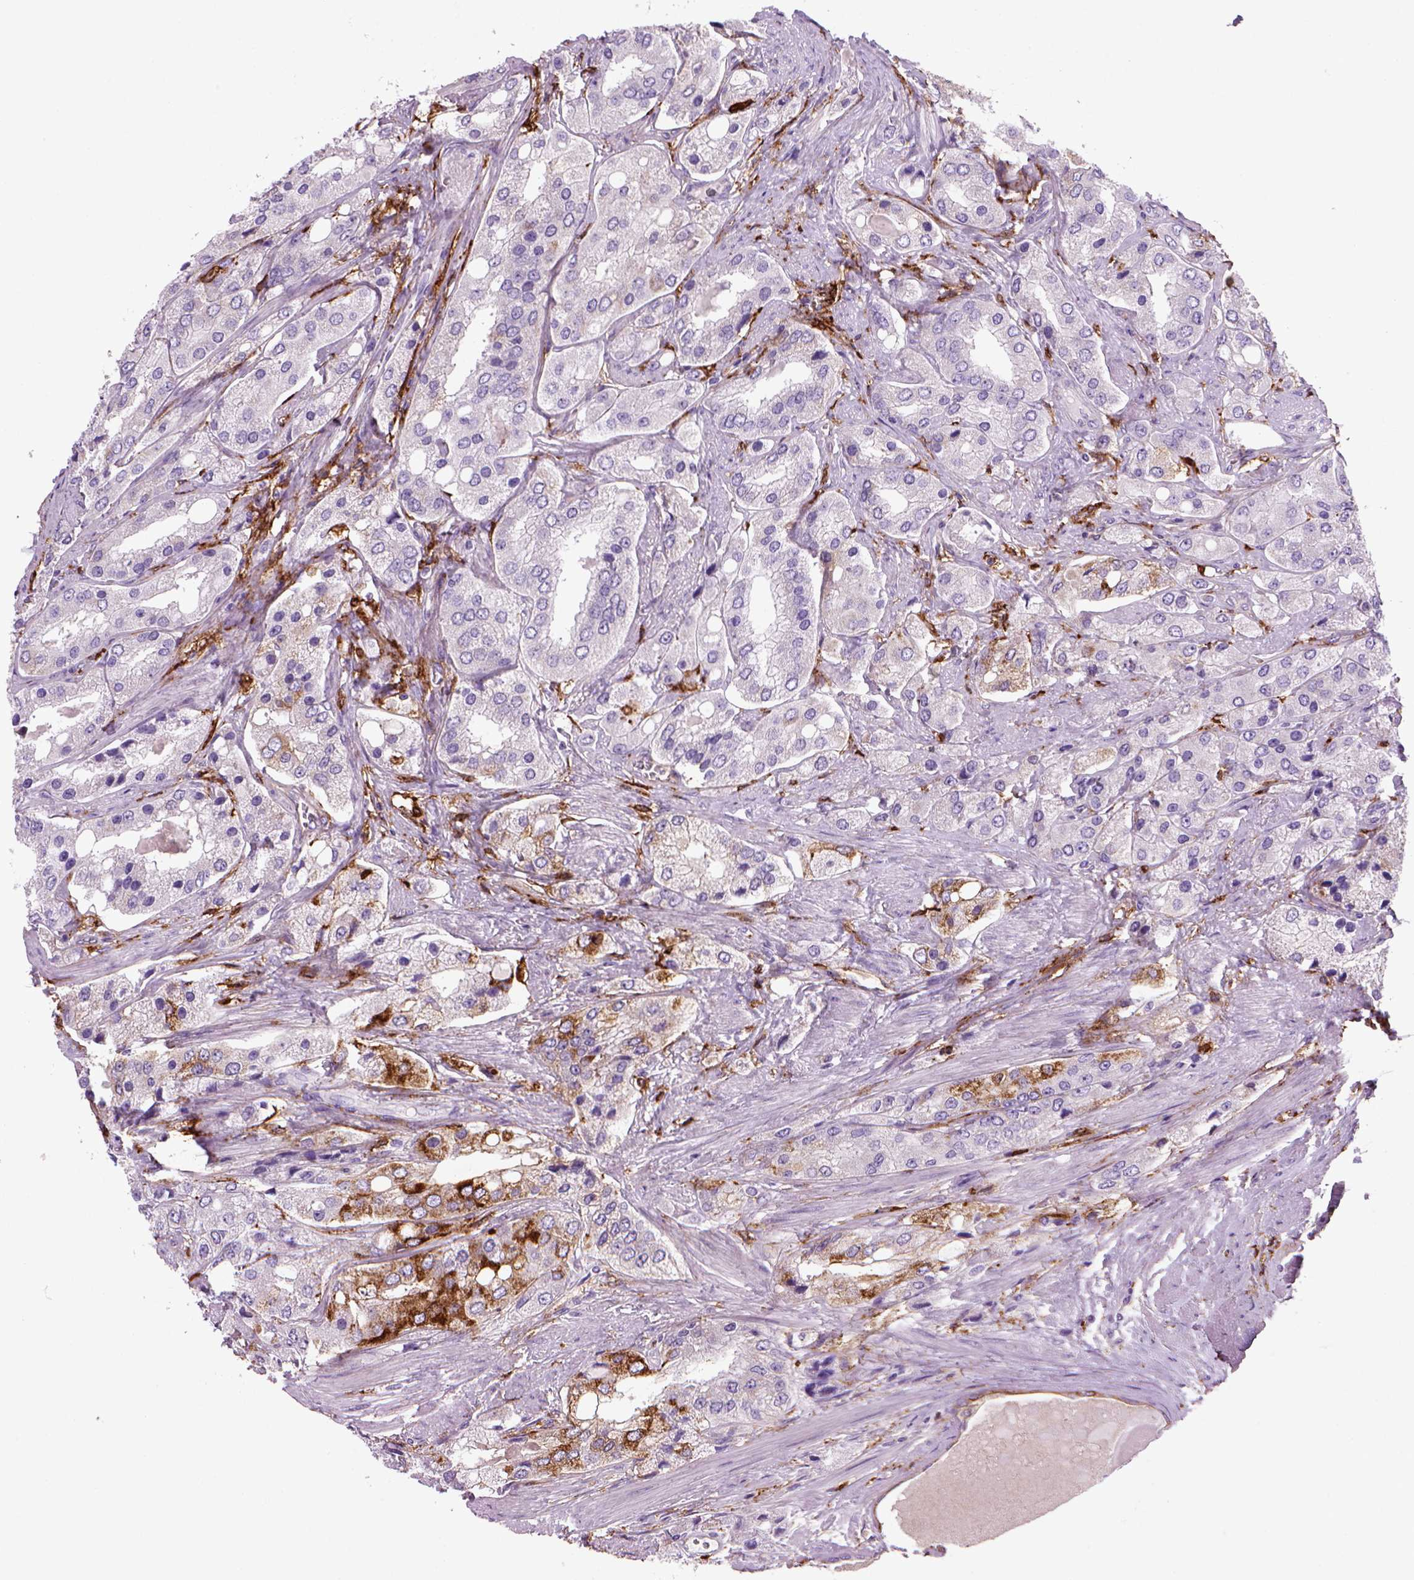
{"staining": {"intensity": "moderate", "quantity": "<25%", "location": "cytoplasmic/membranous"}, "tissue": "prostate cancer", "cell_type": "Tumor cells", "image_type": "cancer", "snomed": [{"axis": "morphology", "description": "Adenocarcinoma, Low grade"}, {"axis": "topography", "description": "Prostate"}], "caption": "Prostate cancer (low-grade adenocarcinoma) stained for a protein (brown) demonstrates moderate cytoplasmic/membranous positive expression in about <25% of tumor cells.", "gene": "MARCKS", "patient": {"sex": "male", "age": 69}}